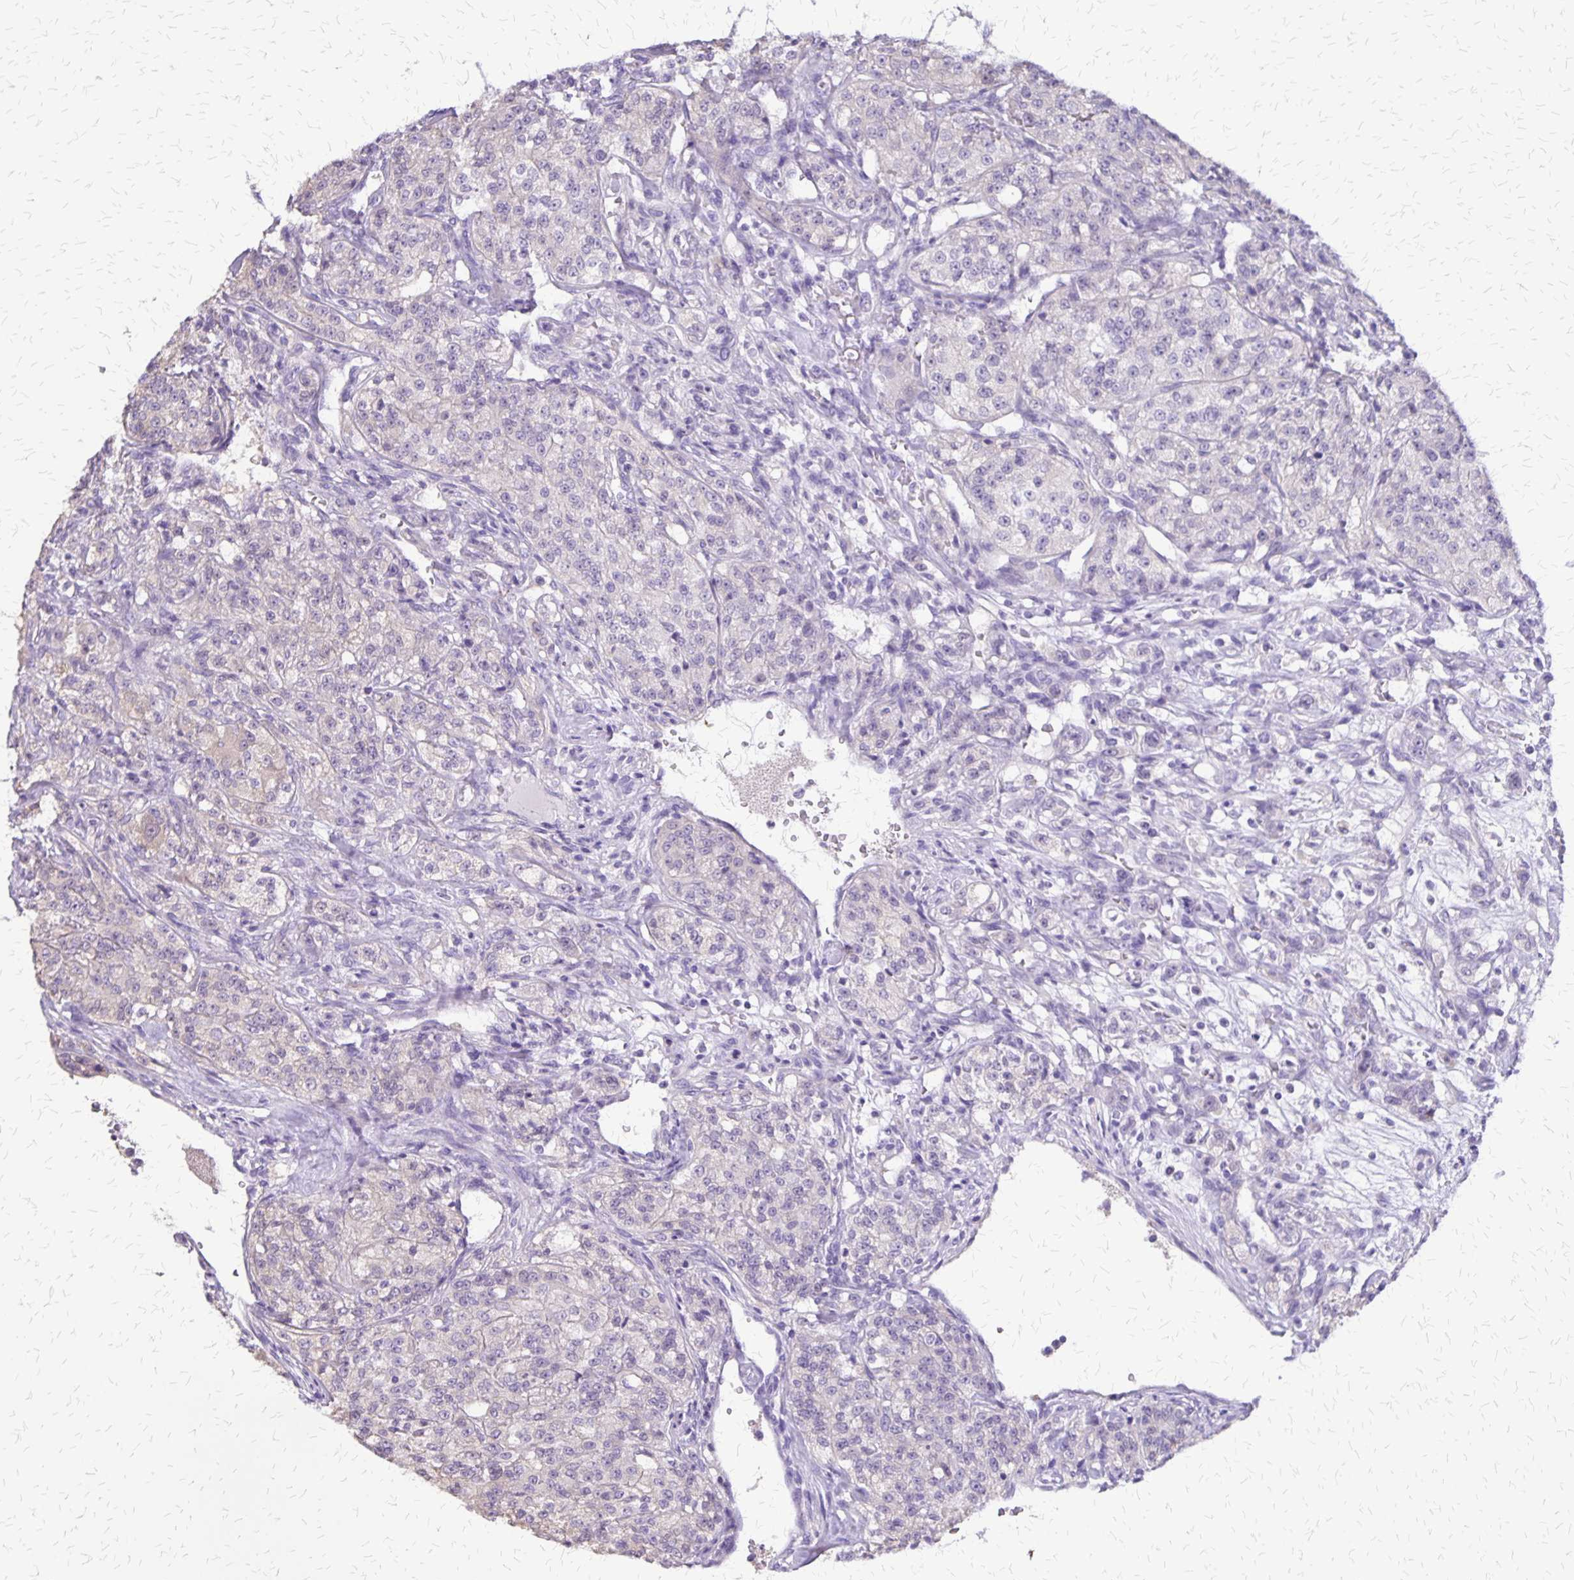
{"staining": {"intensity": "negative", "quantity": "none", "location": "none"}, "tissue": "renal cancer", "cell_type": "Tumor cells", "image_type": "cancer", "snomed": [{"axis": "morphology", "description": "Adenocarcinoma, NOS"}, {"axis": "topography", "description": "Kidney"}], "caption": "Immunohistochemical staining of renal adenocarcinoma shows no significant expression in tumor cells.", "gene": "SI", "patient": {"sex": "female", "age": 63}}